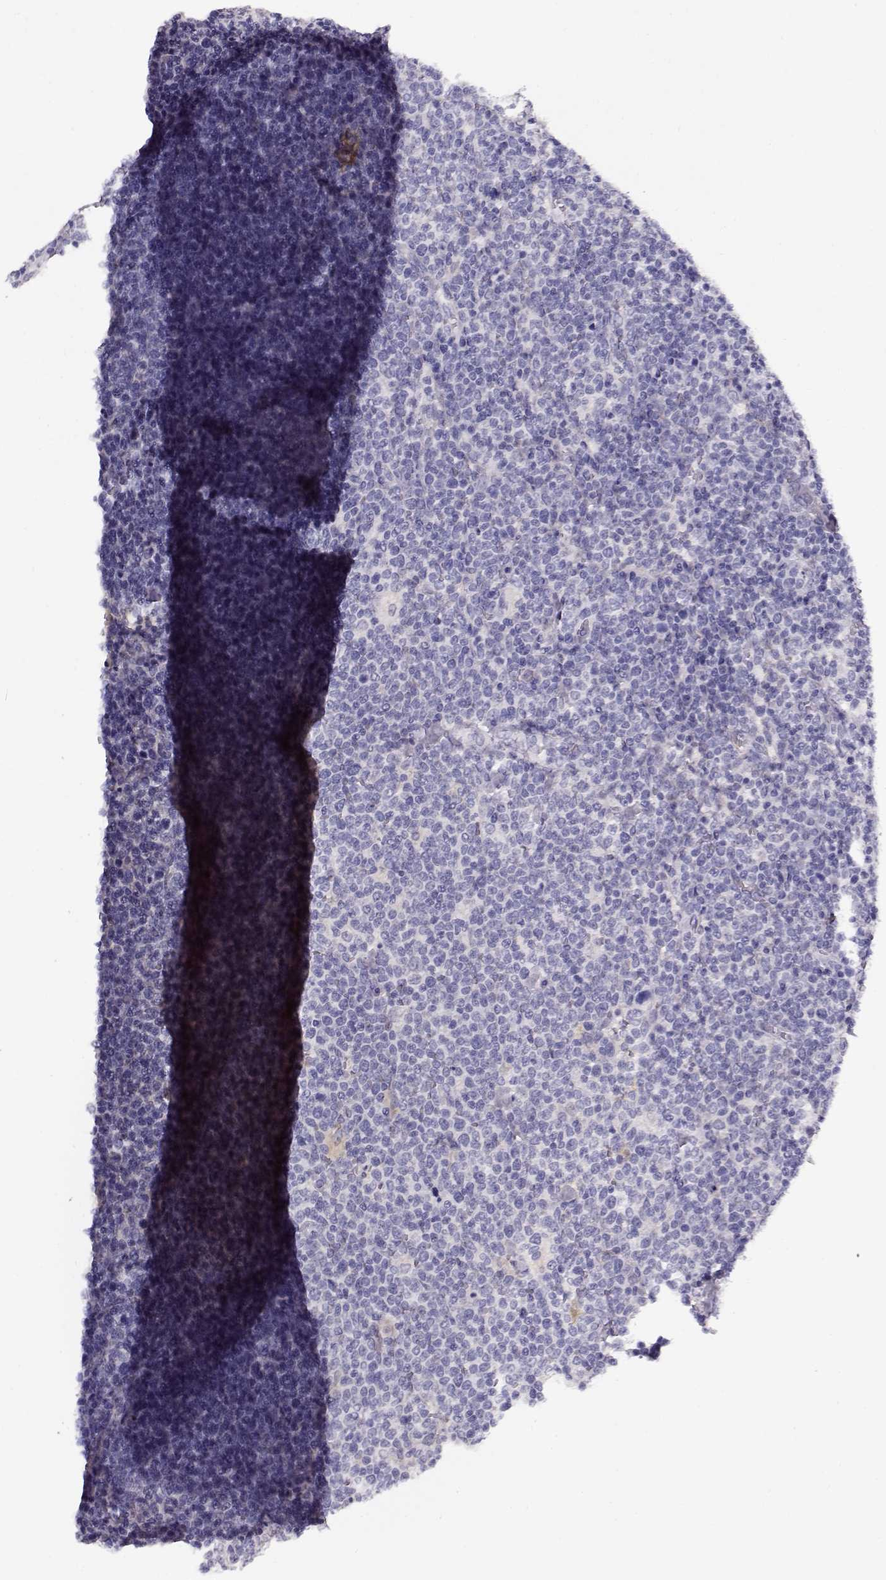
{"staining": {"intensity": "negative", "quantity": "none", "location": "none"}, "tissue": "lymphoma", "cell_type": "Tumor cells", "image_type": "cancer", "snomed": [{"axis": "morphology", "description": "Malignant lymphoma, non-Hodgkin's type, High grade"}, {"axis": "topography", "description": "Lymph node"}], "caption": "IHC of human high-grade malignant lymphoma, non-Hodgkin's type exhibits no expression in tumor cells. (DAB (3,3'-diaminobenzidine) IHC visualized using brightfield microscopy, high magnification).", "gene": "RBM44", "patient": {"sex": "male", "age": 61}}